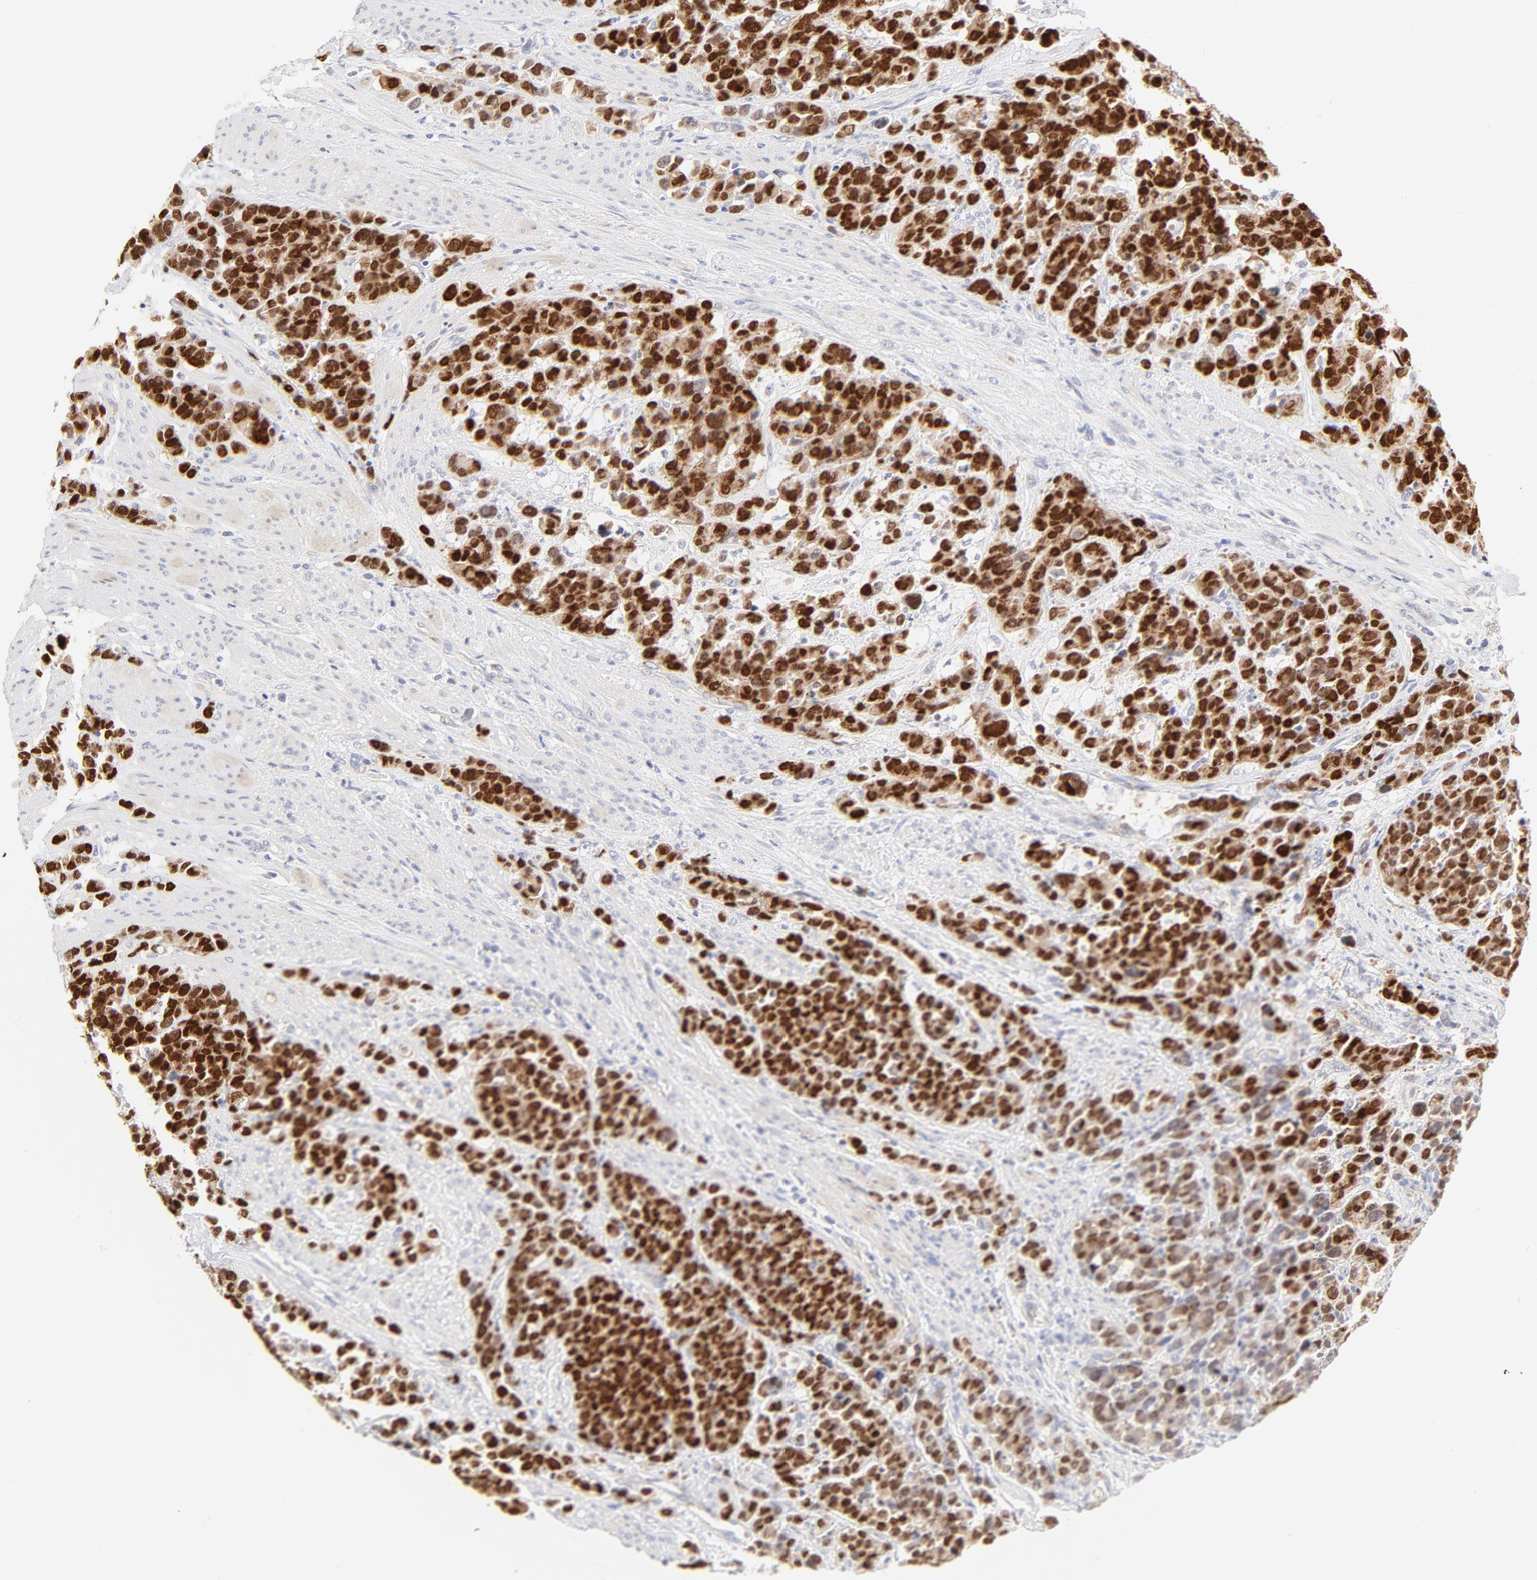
{"staining": {"intensity": "strong", "quantity": ">75%", "location": "nuclear"}, "tissue": "stomach cancer", "cell_type": "Tumor cells", "image_type": "cancer", "snomed": [{"axis": "morphology", "description": "Adenocarcinoma, NOS"}, {"axis": "topography", "description": "Stomach, upper"}], "caption": "Human stomach cancer stained for a protein (brown) exhibits strong nuclear positive staining in approximately >75% of tumor cells.", "gene": "NKX2-2", "patient": {"sex": "male", "age": 71}}